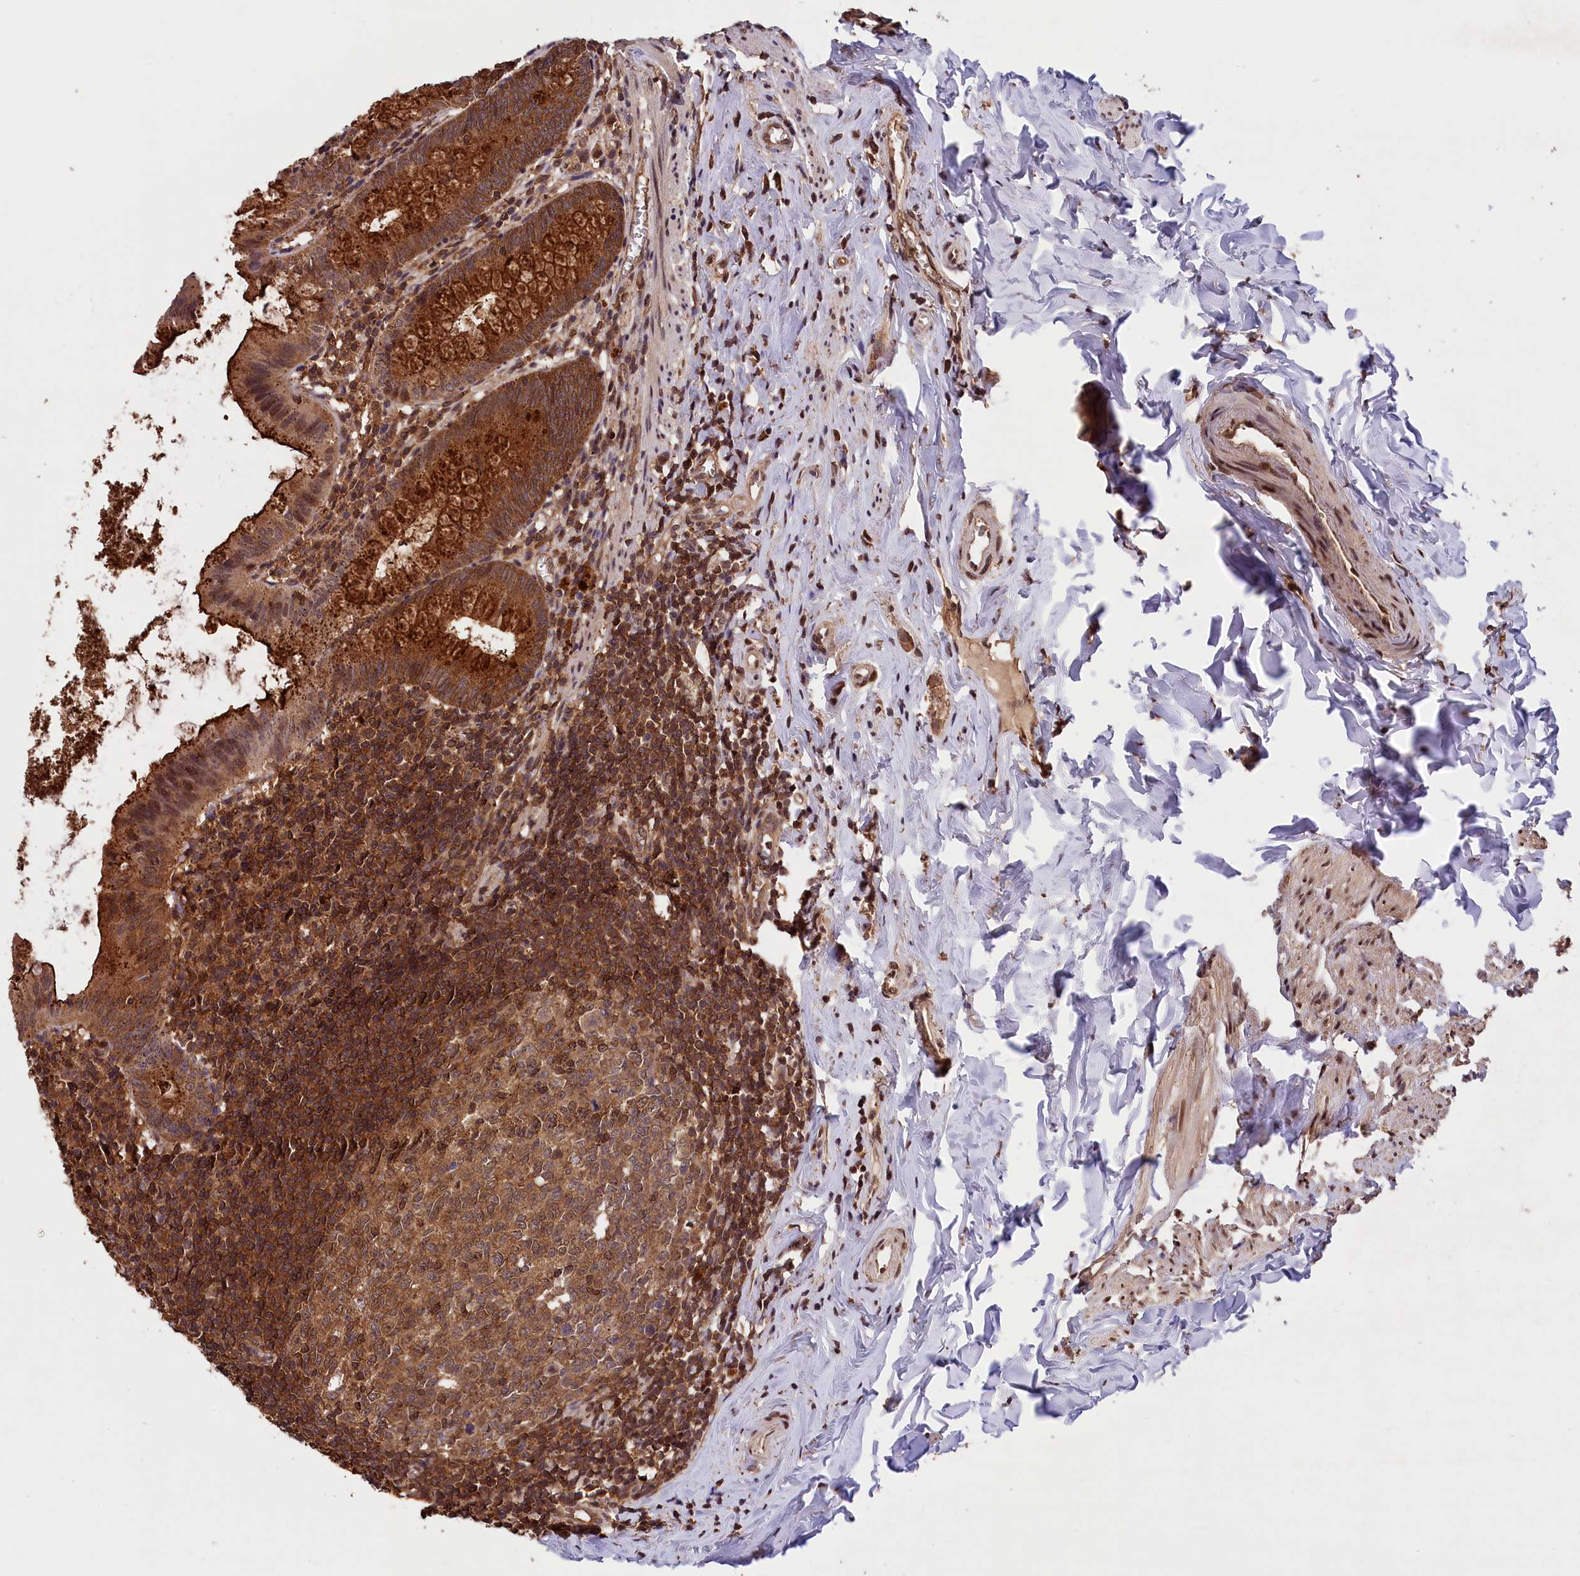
{"staining": {"intensity": "strong", "quantity": ">75%", "location": "cytoplasmic/membranous"}, "tissue": "appendix", "cell_type": "Glandular cells", "image_type": "normal", "snomed": [{"axis": "morphology", "description": "Normal tissue, NOS"}, {"axis": "topography", "description": "Appendix"}], "caption": "A micrograph showing strong cytoplasmic/membranous expression in about >75% of glandular cells in unremarkable appendix, as visualized by brown immunohistochemical staining.", "gene": "IST1", "patient": {"sex": "female", "age": 51}}